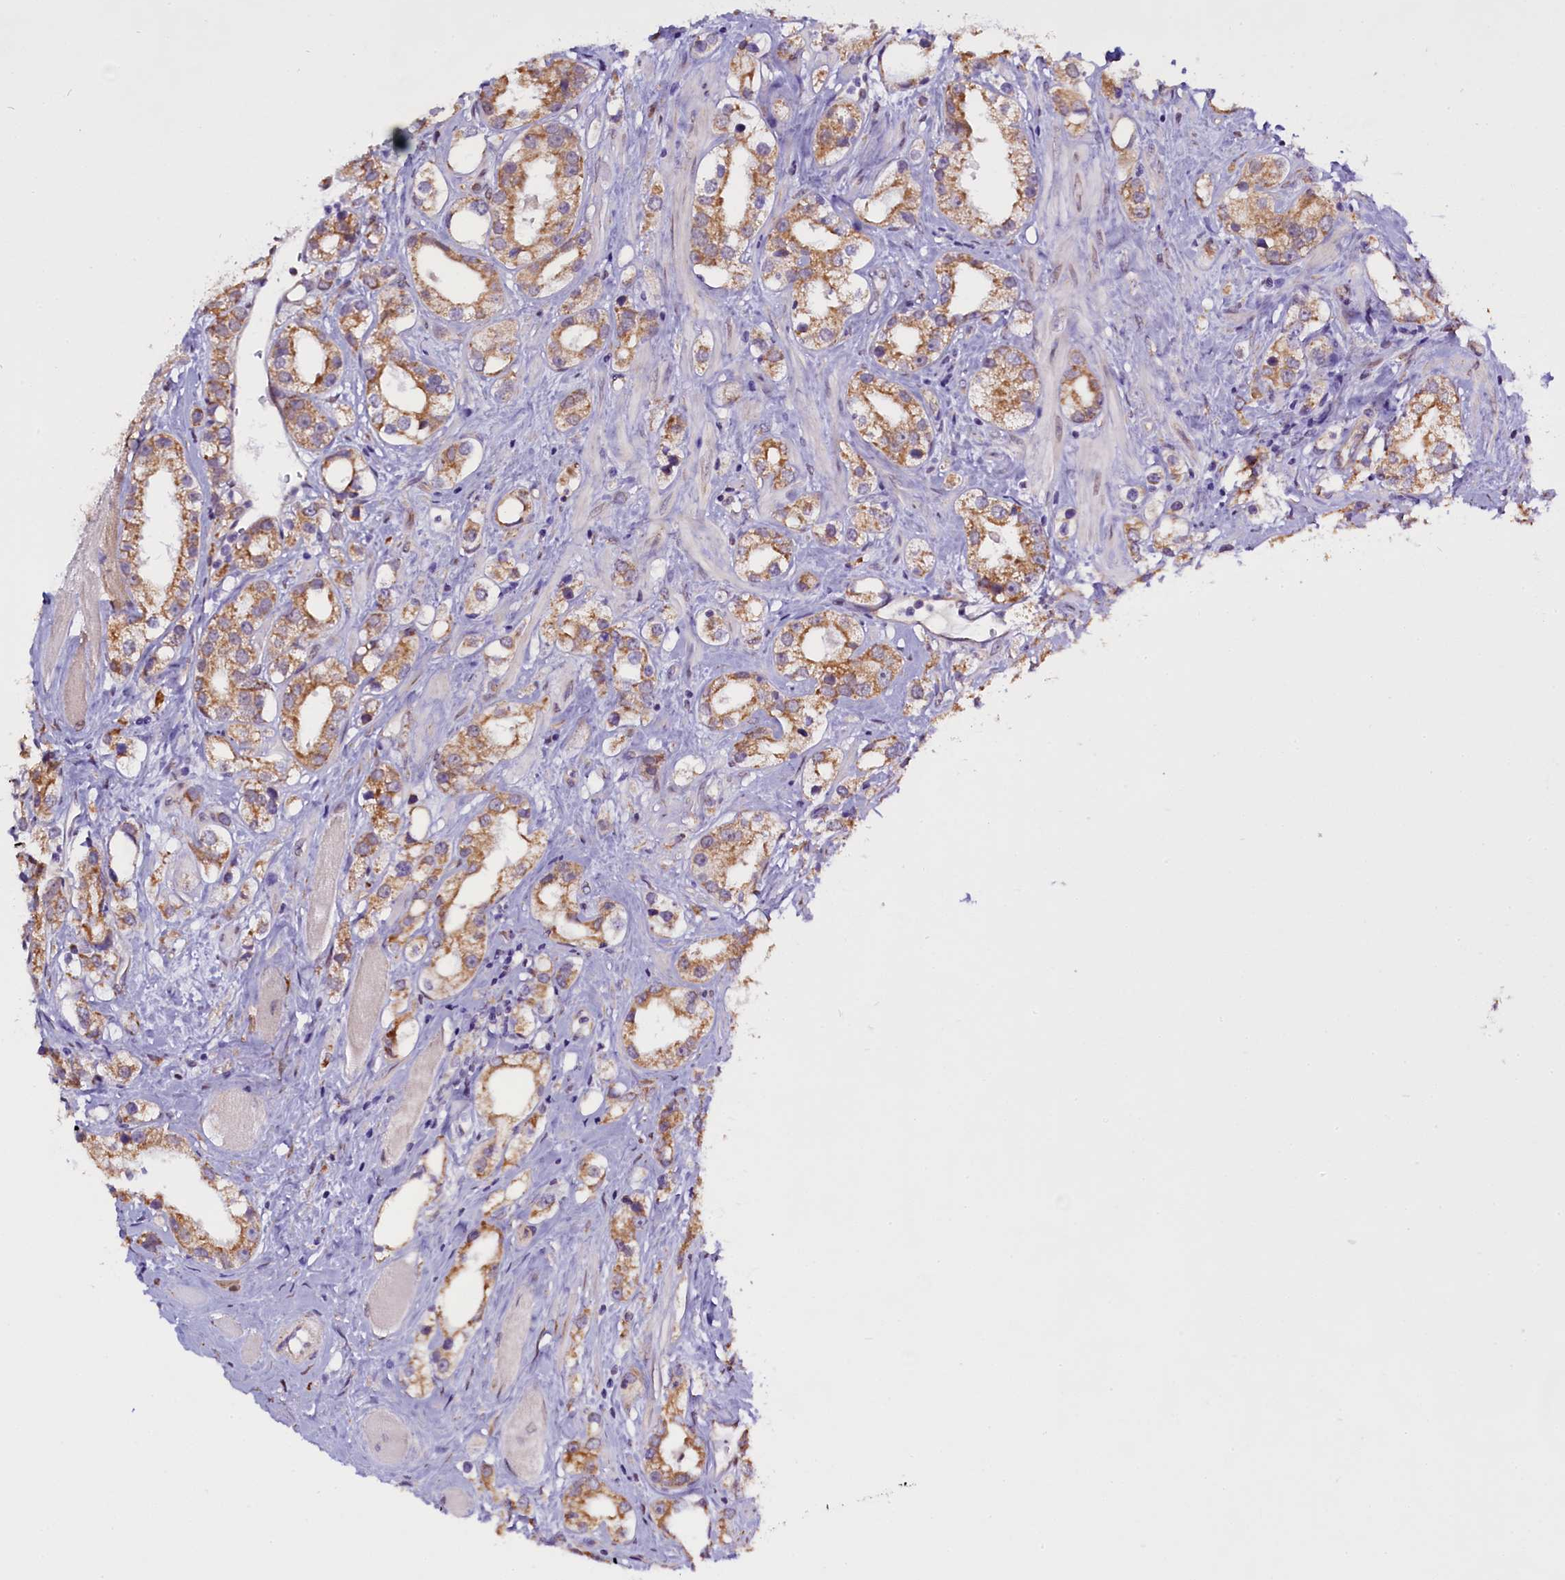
{"staining": {"intensity": "moderate", "quantity": ">75%", "location": "cytoplasmic/membranous"}, "tissue": "prostate cancer", "cell_type": "Tumor cells", "image_type": "cancer", "snomed": [{"axis": "morphology", "description": "Adenocarcinoma, NOS"}, {"axis": "topography", "description": "Prostate"}], "caption": "The photomicrograph demonstrates staining of prostate adenocarcinoma, revealing moderate cytoplasmic/membranous protein staining (brown color) within tumor cells.", "gene": "UACA", "patient": {"sex": "male", "age": 79}}